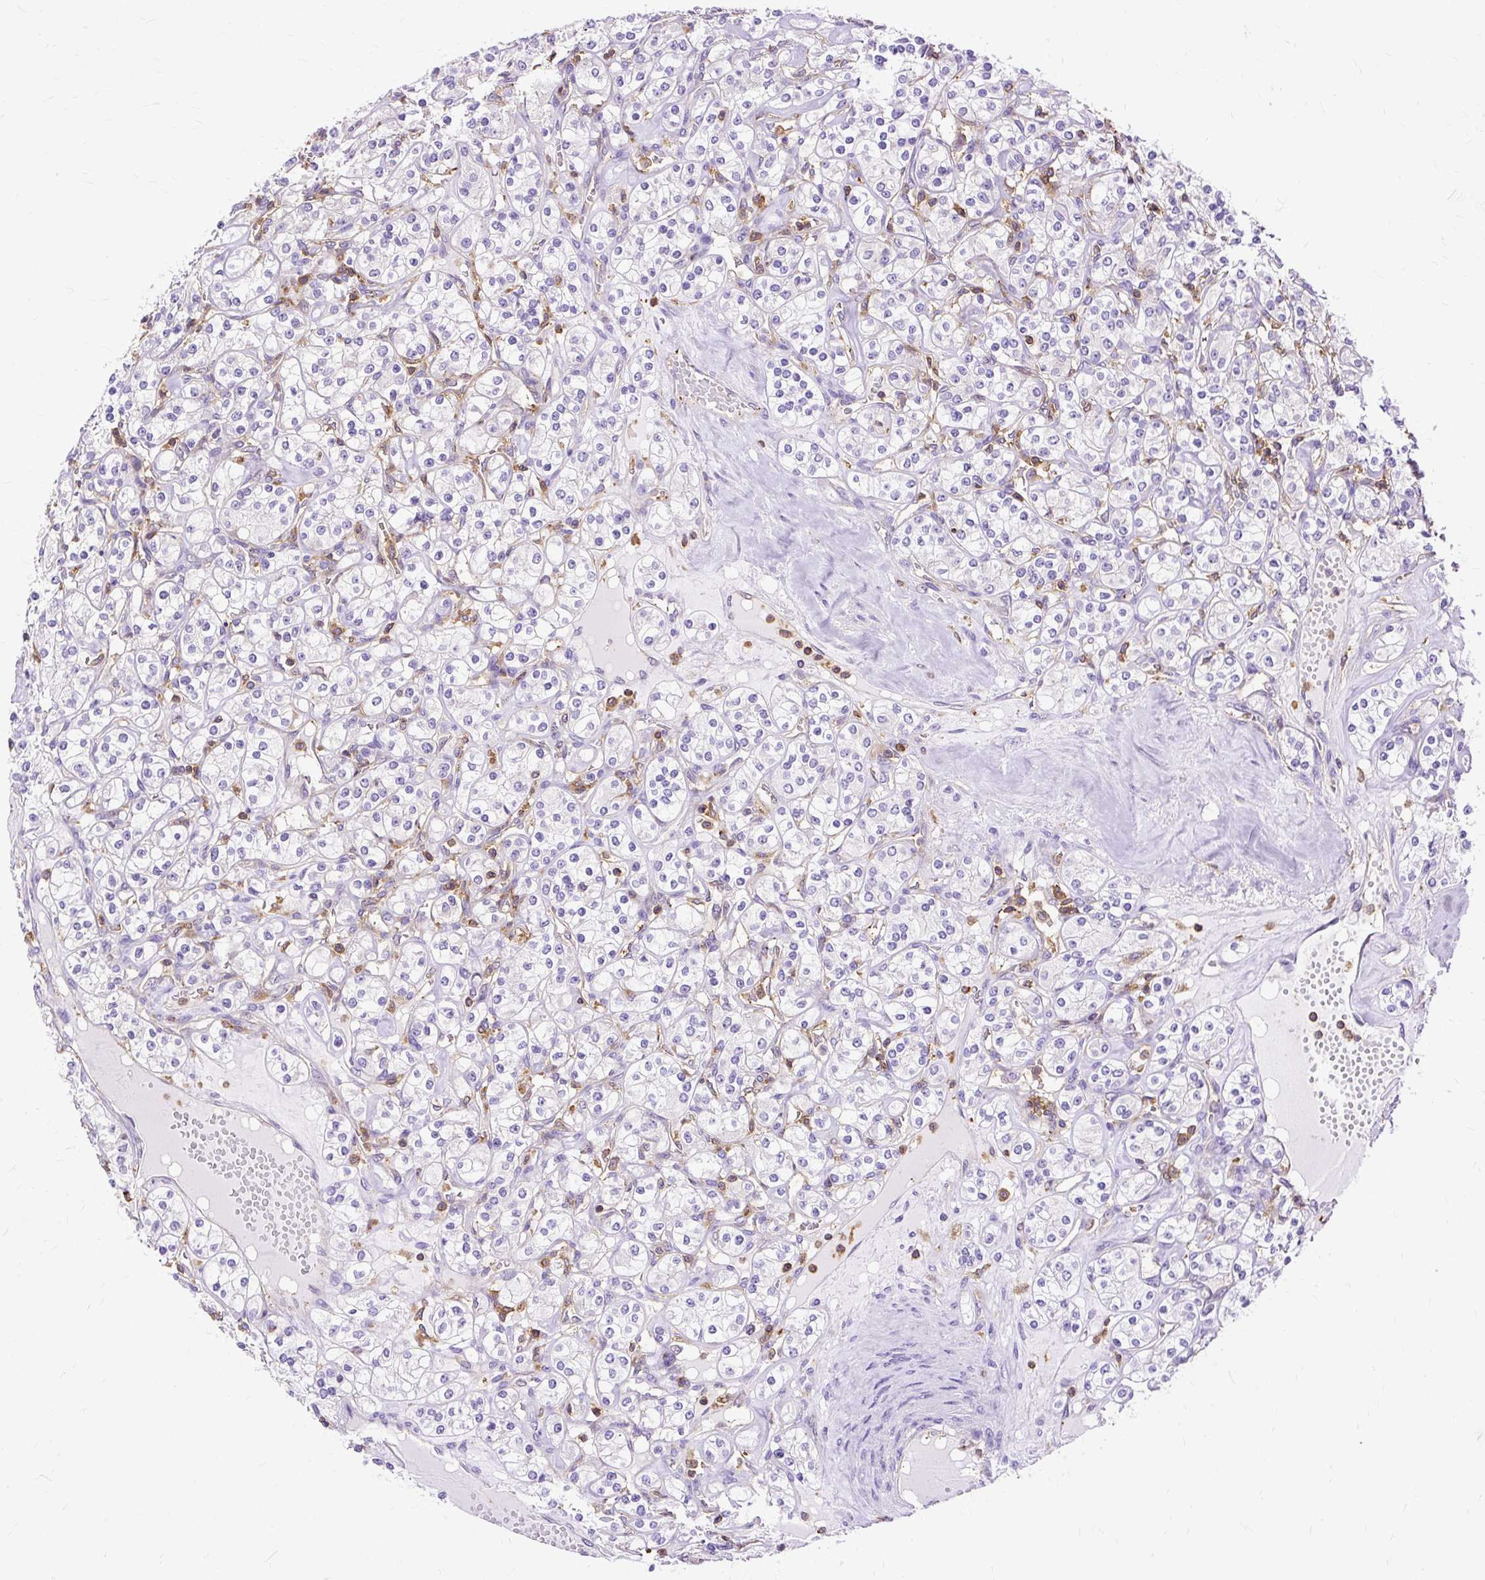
{"staining": {"intensity": "negative", "quantity": "none", "location": "none"}, "tissue": "renal cancer", "cell_type": "Tumor cells", "image_type": "cancer", "snomed": [{"axis": "morphology", "description": "Adenocarcinoma, NOS"}, {"axis": "topography", "description": "Kidney"}], "caption": "Immunohistochemical staining of human renal cancer (adenocarcinoma) displays no significant positivity in tumor cells. (DAB immunohistochemistry (IHC) visualized using brightfield microscopy, high magnification).", "gene": "TWF2", "patient": {"sex": "male", "age": 77}}